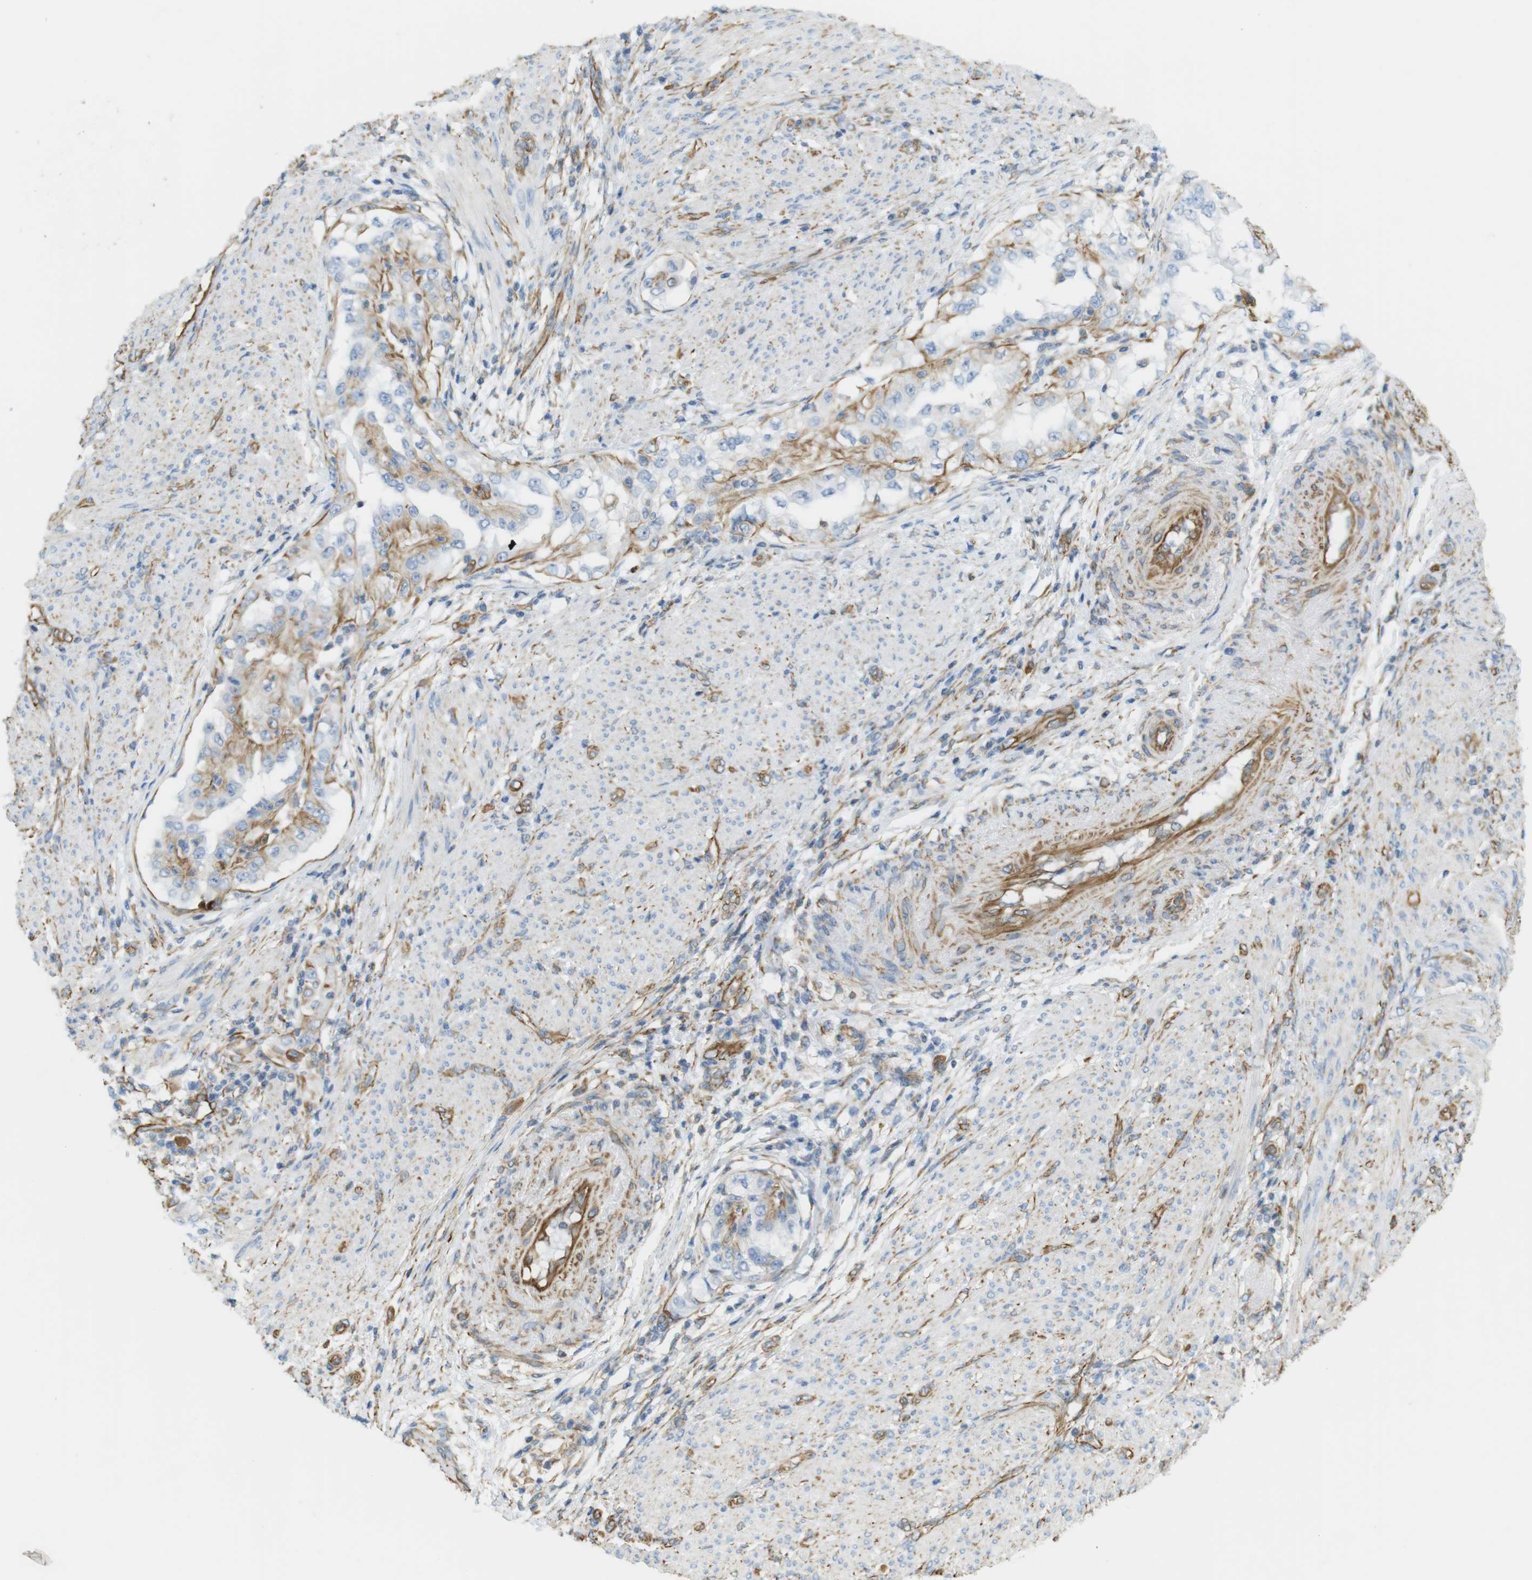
{"staining": {"intensity": "moderate", "quantity": "<25%", "location": "cytoplasmic/membranous"}, "tissue": "endometrial cancer", "cell_type": "Tumor cells", "image_type": "cancer", "snomed": [{"axis": "morphology", "description": "Adenocarcinoma, NOS"}, {"axis": "topography", "description": "Endometrium"}], "caption": "This is an image of immunohistochemistry staining of endometrial cancer, which shows moderate positivity in the cytoplasmic/membranous of tumor cells.", "gene": "MS4A10", "patient": {"sex": "female", "age": 85}}